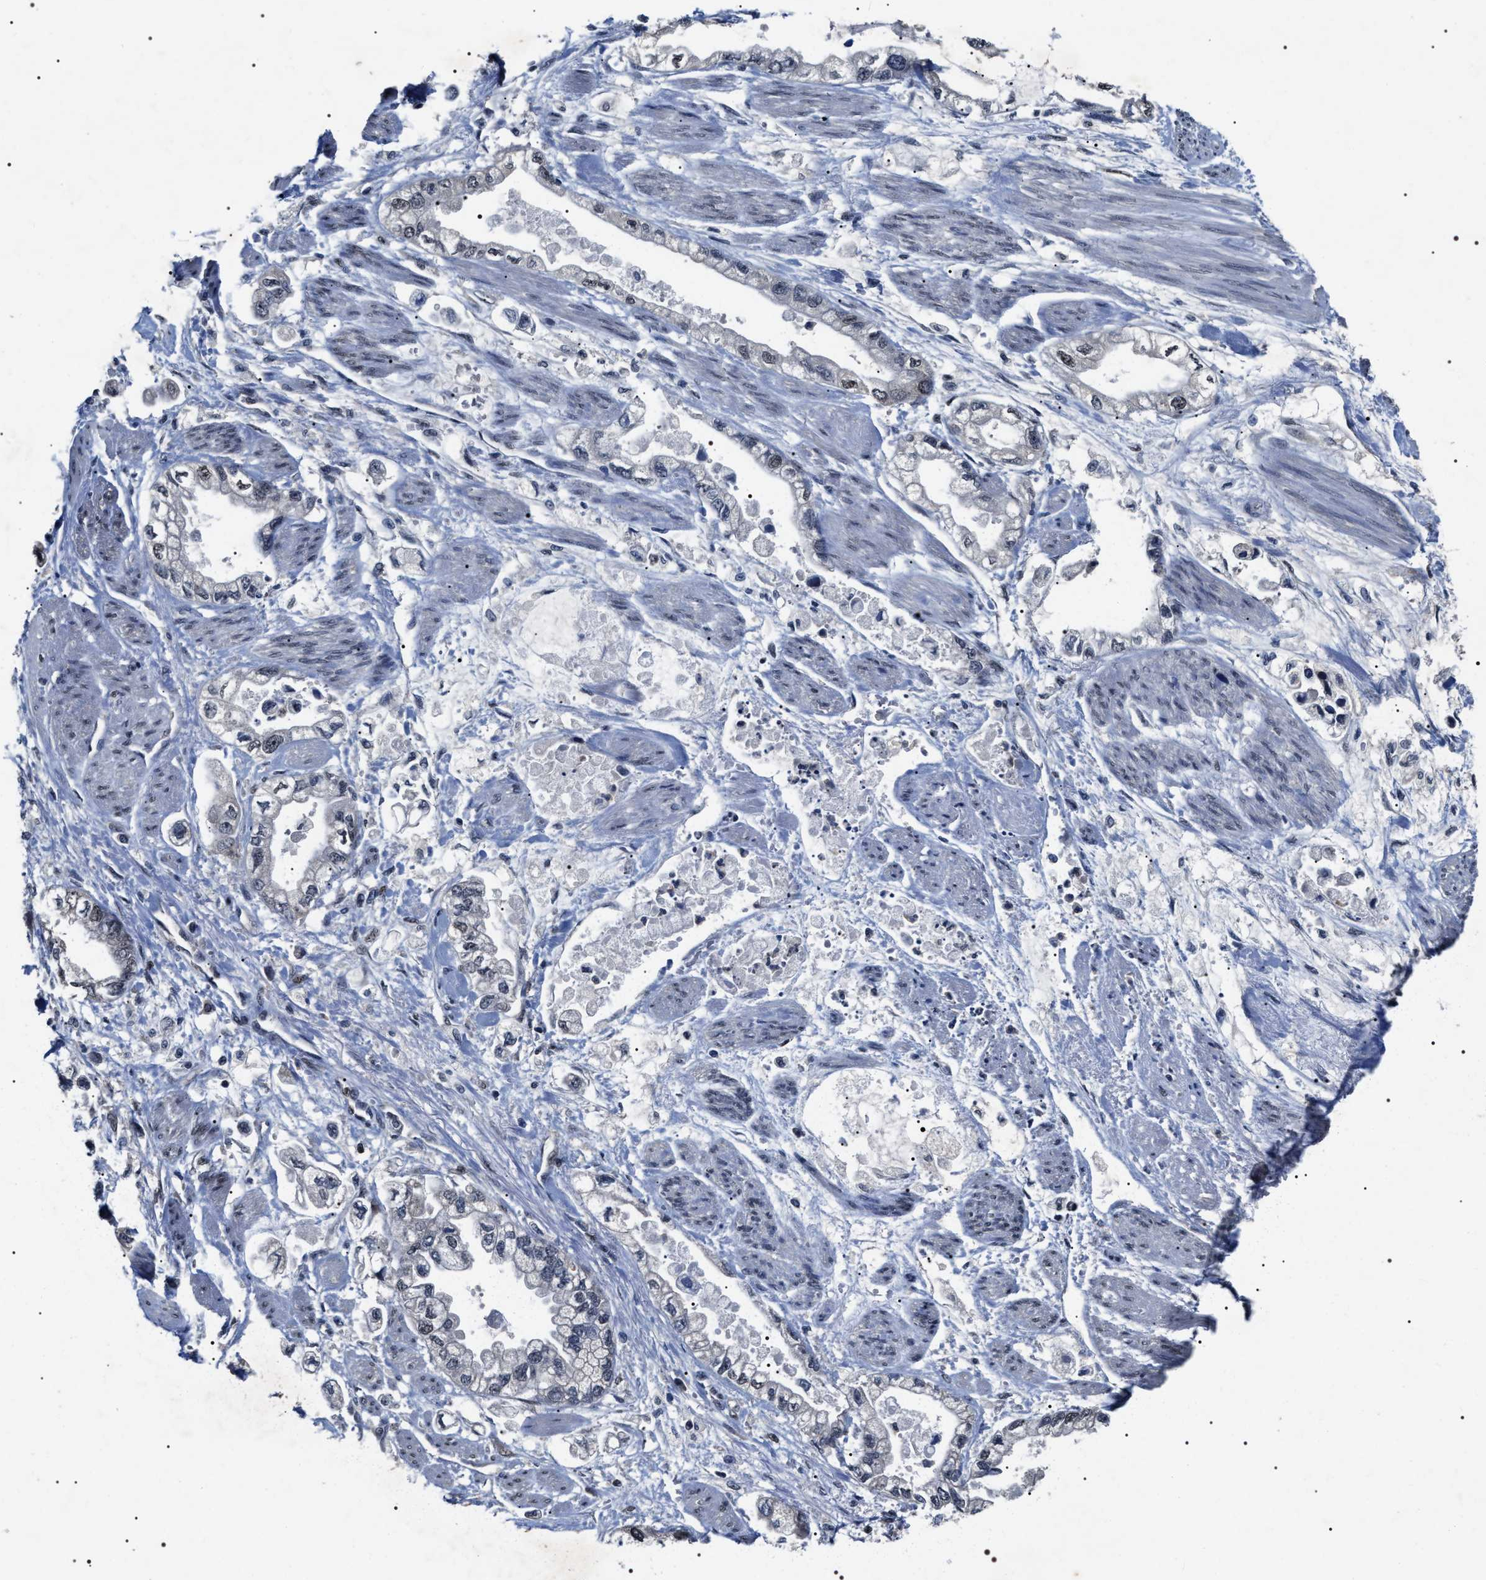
{"staining": {"intensity": "weak", "quantity": "25%-75%", "location": "nuclear"}, "tissue": "stomach cancer", "cell_type": "Tumor cells", "image_type": "cancer", "snomed": [{"axis": "morphology", "description": "Normal tissue, NOS"}, {"axis": "morphology", "description": "Adenocarcinoma, NOS"}, {"axis": "topography", "description": "Stomach"}], "caption": "Protein expression analysis of adenocarcinoma (stomach) shows weak nuclear positivity in approximately 25%-75% of tumor cells.", "gene": "RRP1B", "patient": {"sex": "male", "age": 62}}